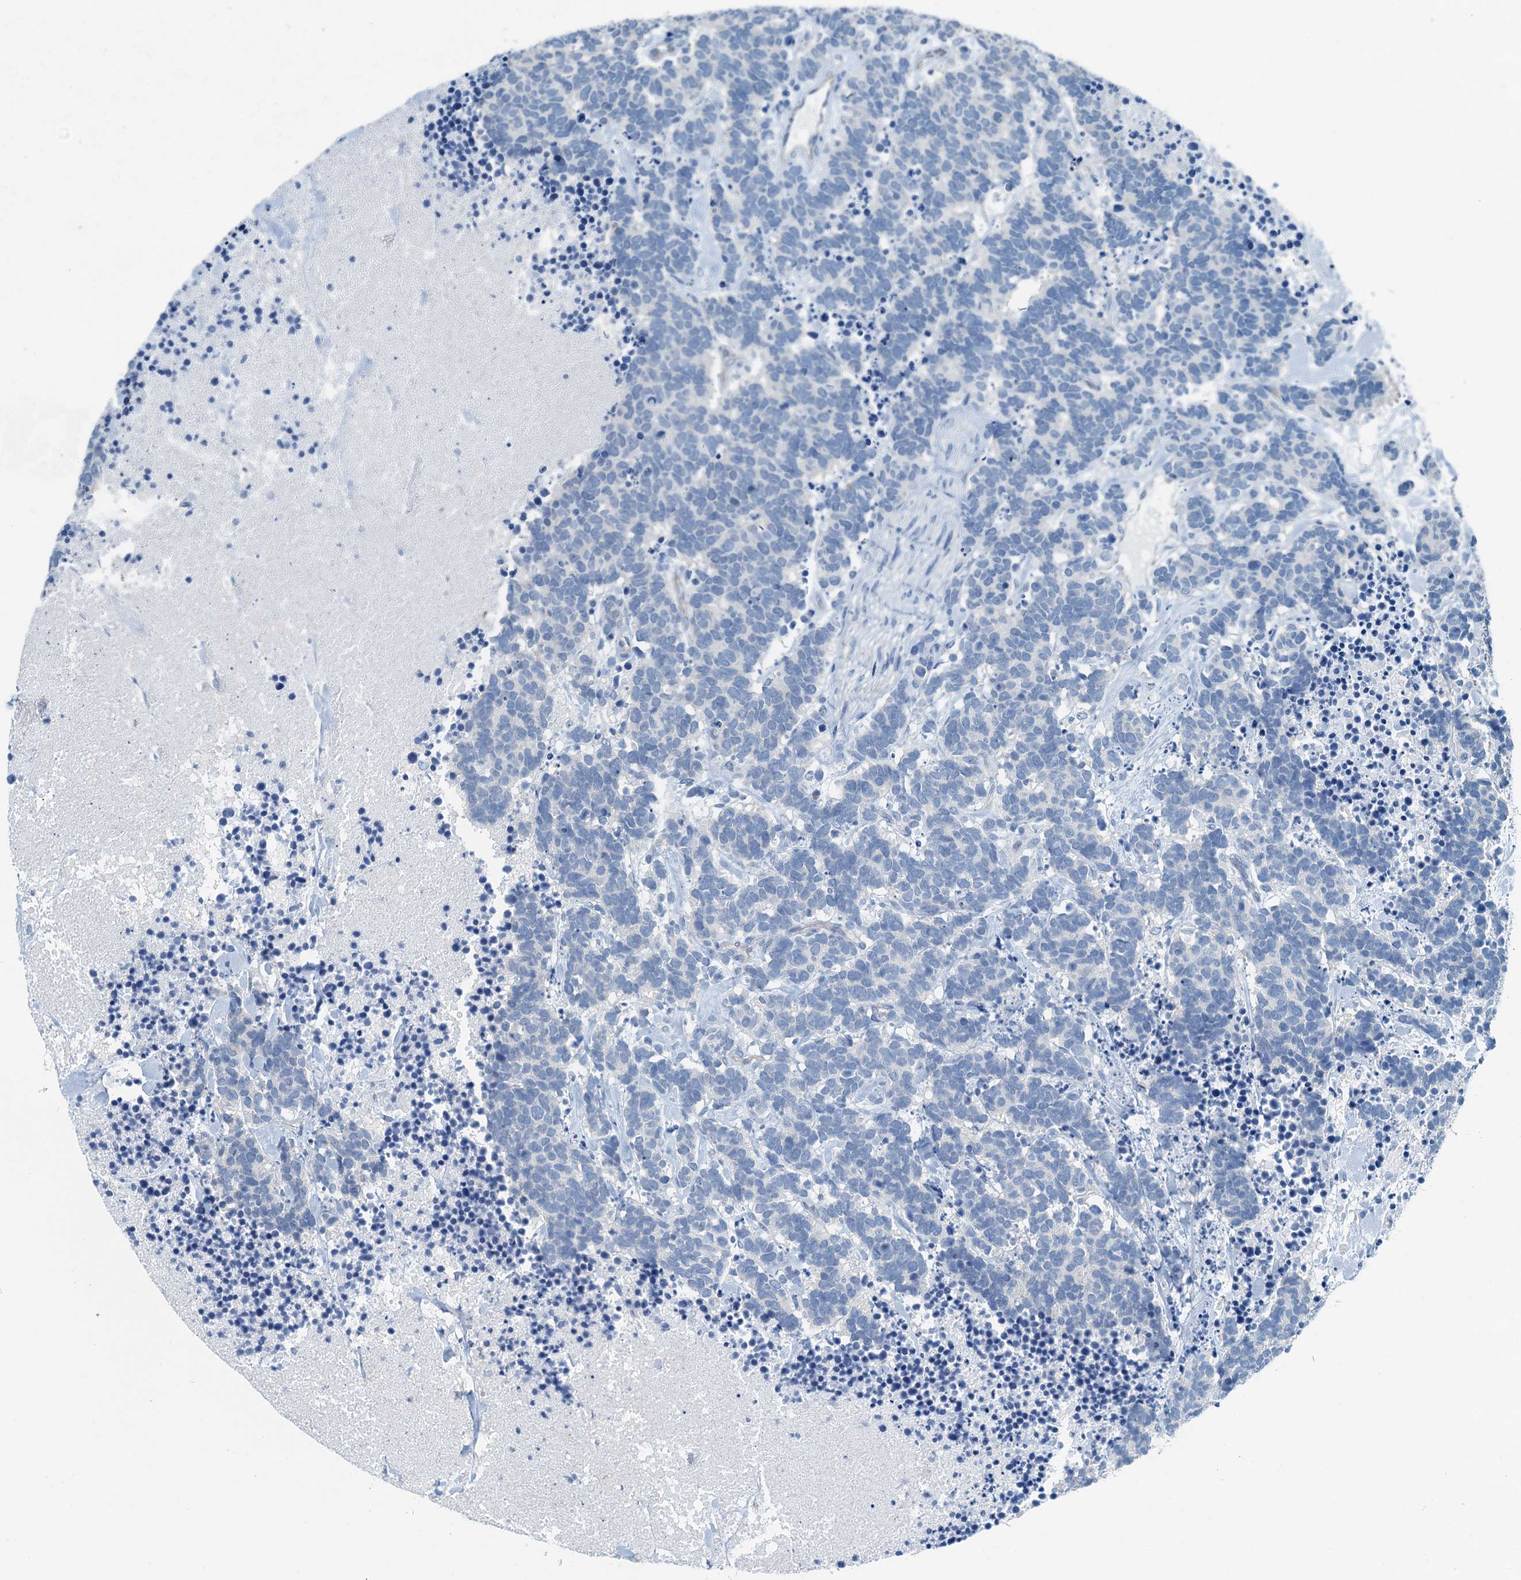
{"staining": {"intensity": "negative", "quantity": "none", "location": "none"}, "tissue": "carcinoid", "cell_type": "Tumor cells", "image_type": "cancer", "snomed": [{"axis": "morphology", "description": "Carcinoma, NOS"}, {"axis": "morphology", "description": "Carcinoid, malignant, NOS"}, {"axis": "topography", "description": "Prostate"}], "caption": "DAB immunohistochemical staining of malignant carcinoid shows no significant positivity in tumor cells.", "gene": "GFOD2", "patient": {"sex": "male", "age": 57}}